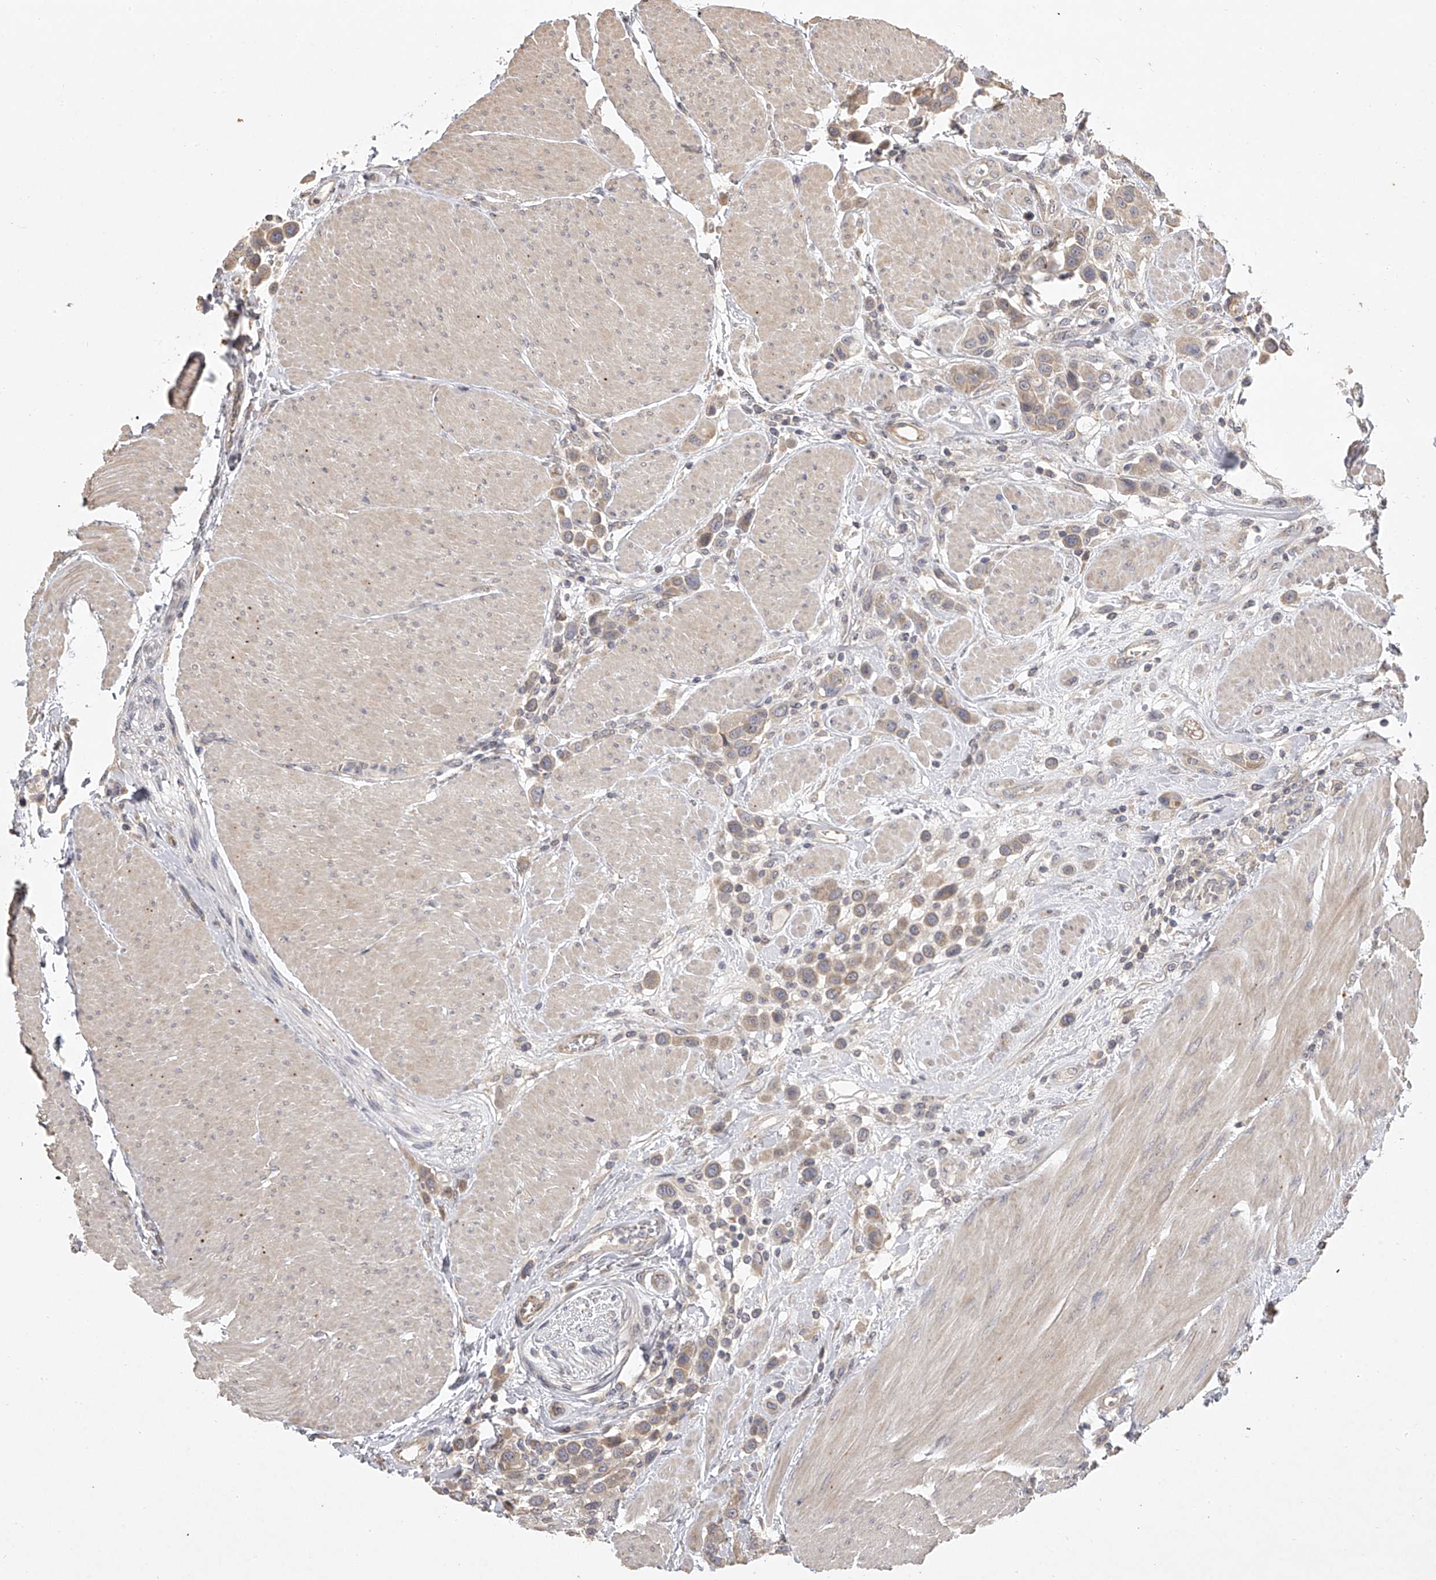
{"staining": {"intensity": "moderate", "quantity": ">75%", "location": "cytoplasmic/membranous"}, "tissue": "urothelial cancer", "cell_type": "Tumor cells", "image_type": "cancer", "snomed": [{"axis": "morphology", "description": "Urothelial carcinoma, High grade"}, {"axis": "topography", "description": "Urinary bladder"}], "caption": "This is an image of IHC staining of urothelial cancer, which shows moderate staining in the cytoplasmic/membranous of tumor cells.", "gene": "DOCK9", "patient": {"sex": "male", "age": 50}}